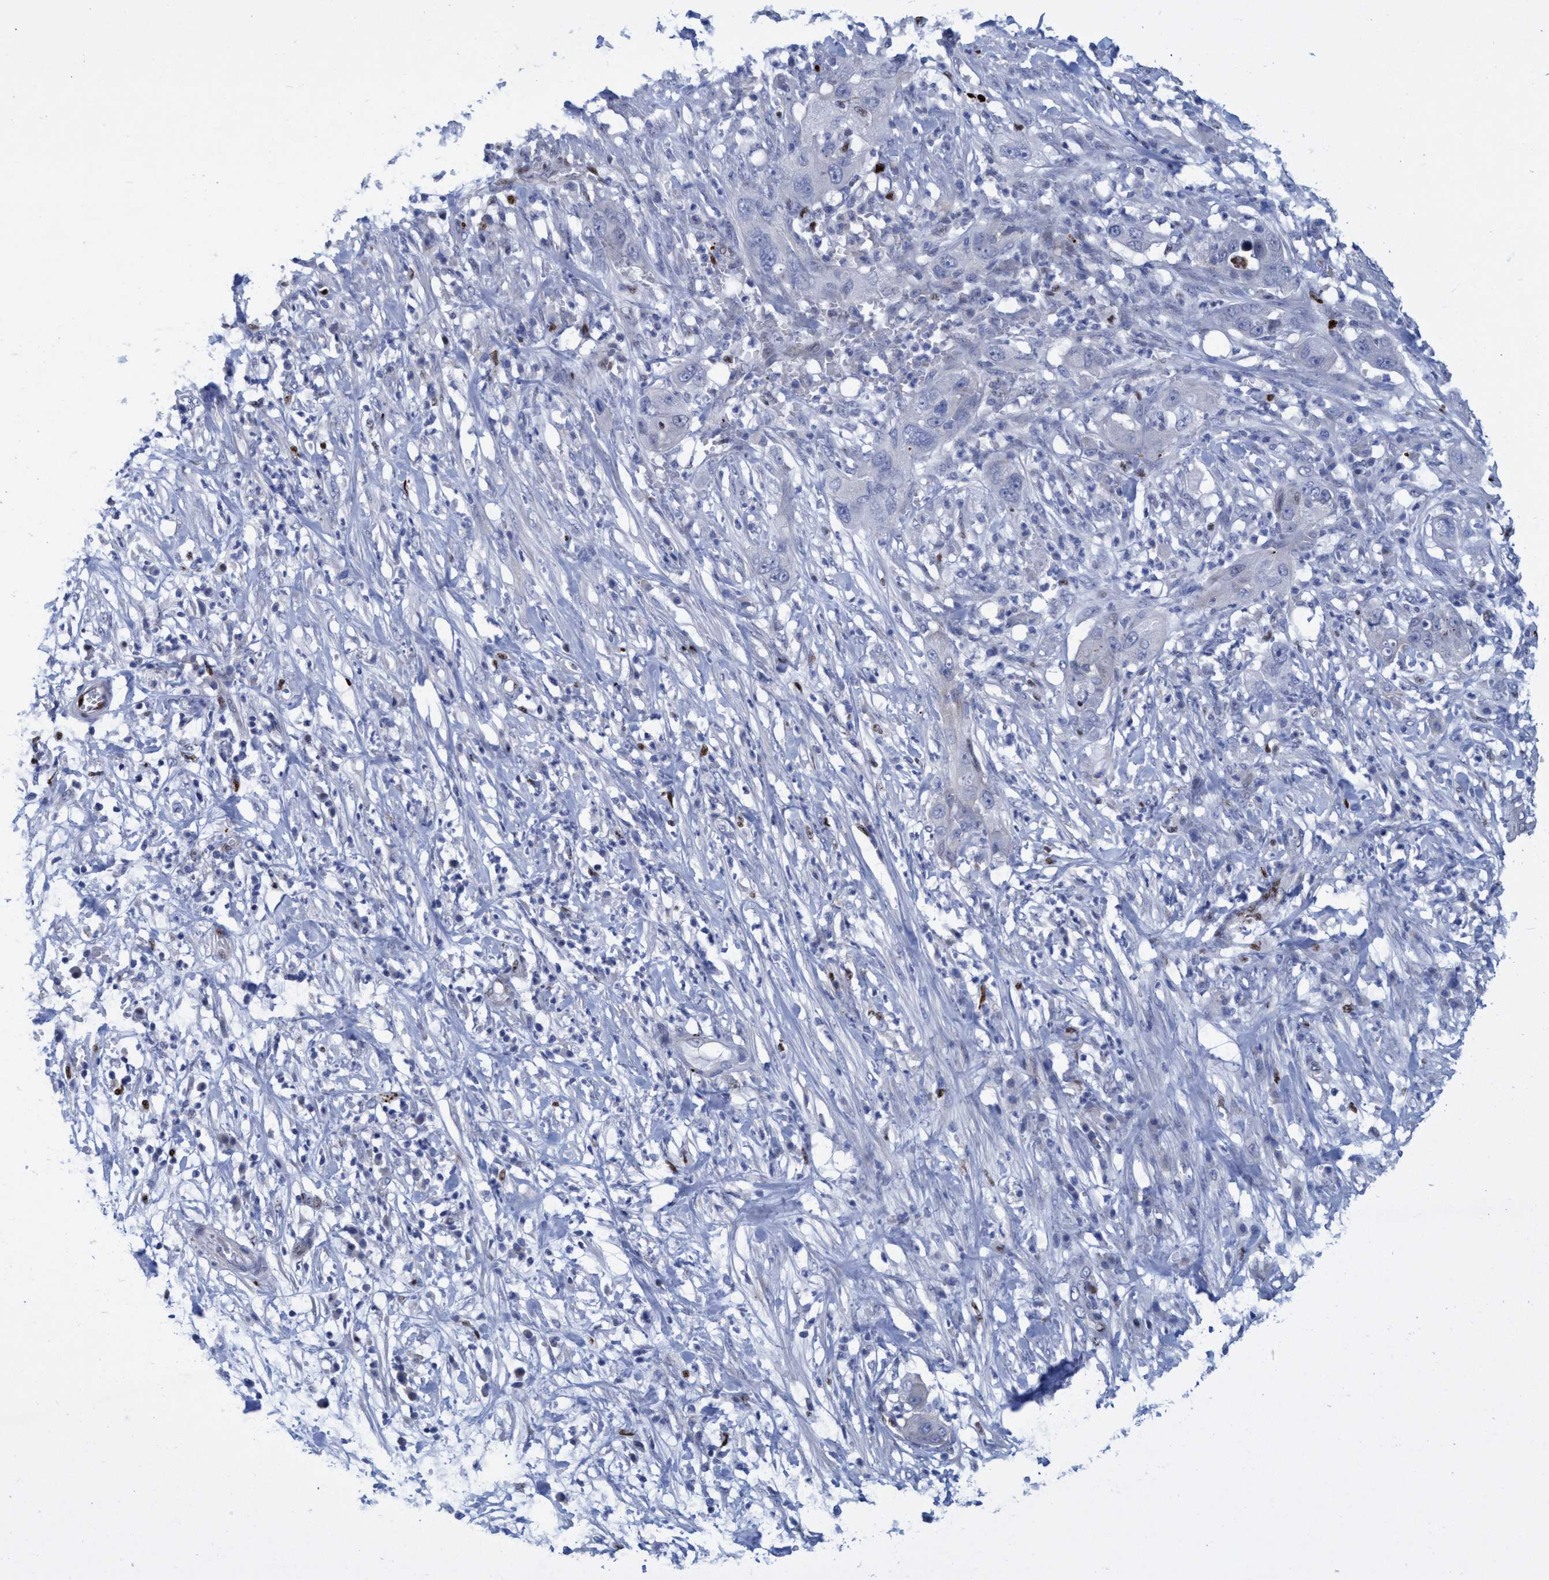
{"staining": {"intensity": "negative", "quantity": "none", "location": "none"}, "tissue": "pancreatic cancer", "cell_type": "Tumor cells", "image_type": "cancer", "snomed": [{"axis": "morphology", "description": "Adenocarcinoma, NOS"}, {"axis": "topography", "description": "Pancreas"}], "caption": "Immunohistochemistry (IHC) image of neoplastic tissue: human adenocarcinoma (pancreatic) stained with DAB displays no significant protein staining in tumor cells.", "gene": "R3HCC1", "patient": {"sex": "female", "age": 78}}